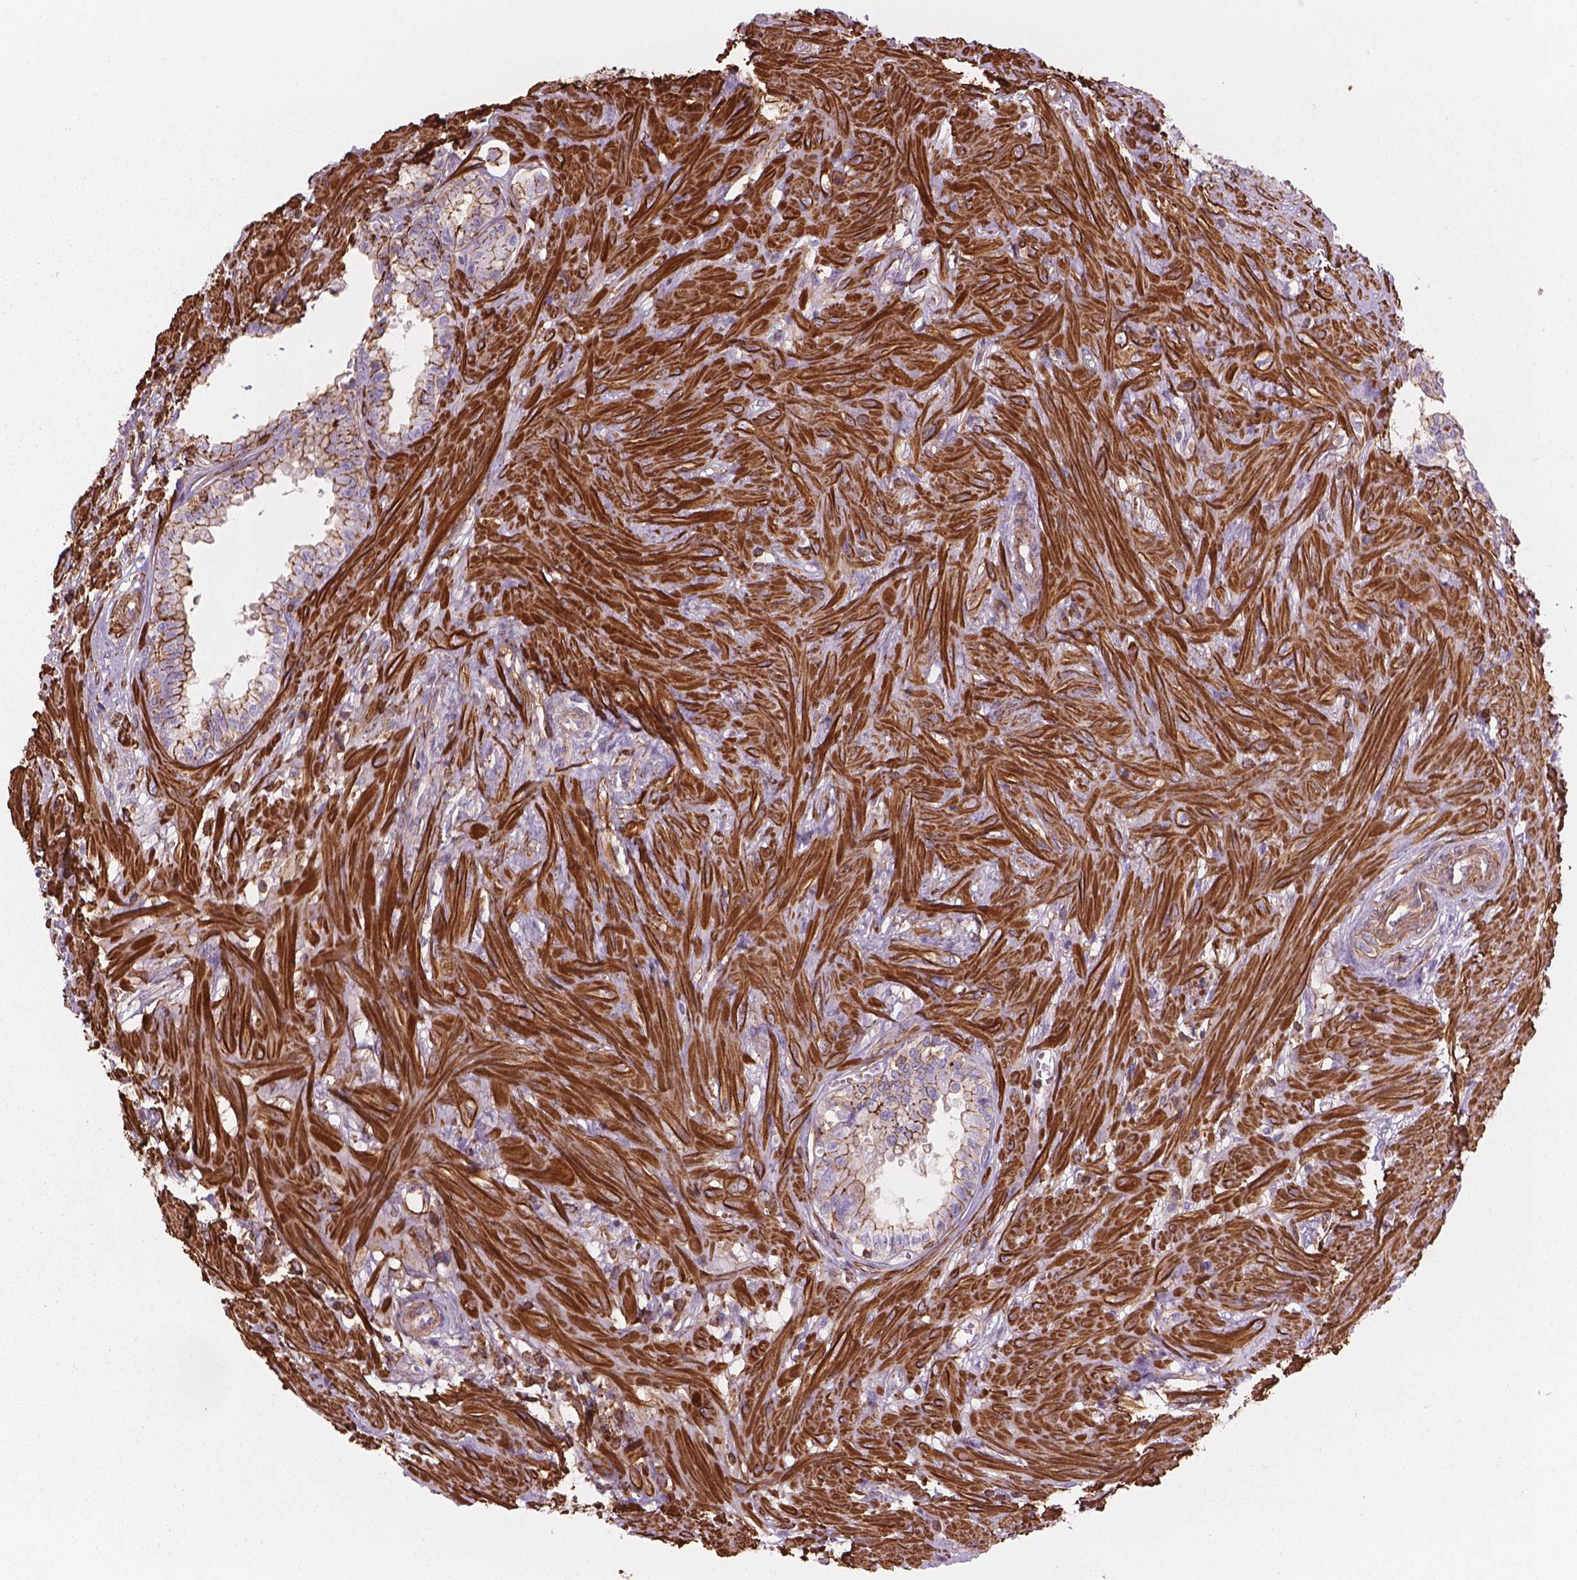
{"staining": {"intensity": "moderate", "quantity": "25%-75%", "location": "cytoplasmic/membranous"}, "tissue": "seminal vesicle", "cell_type": "Glandular cells", "image_type": "normal", "snomed": [{"axis": "morphology", "description": "Normal tissue, NOS"}, {"axis": "morphology", "description": "Urothelial carcinoma, NOS"}, {"axis": "topography", "description": "Urinary bladder"}, {"axis": "topography", "description": "Seminal veicle"}], "caption": "This is an image of immunohistochemistry (IHC) staining of normal seminal vesicle, which shows moderate expression in the cytoplasmic/membranous of glandular cells.", "gene": "PATJ", "patient": {"sex": "male", "age": 76}}